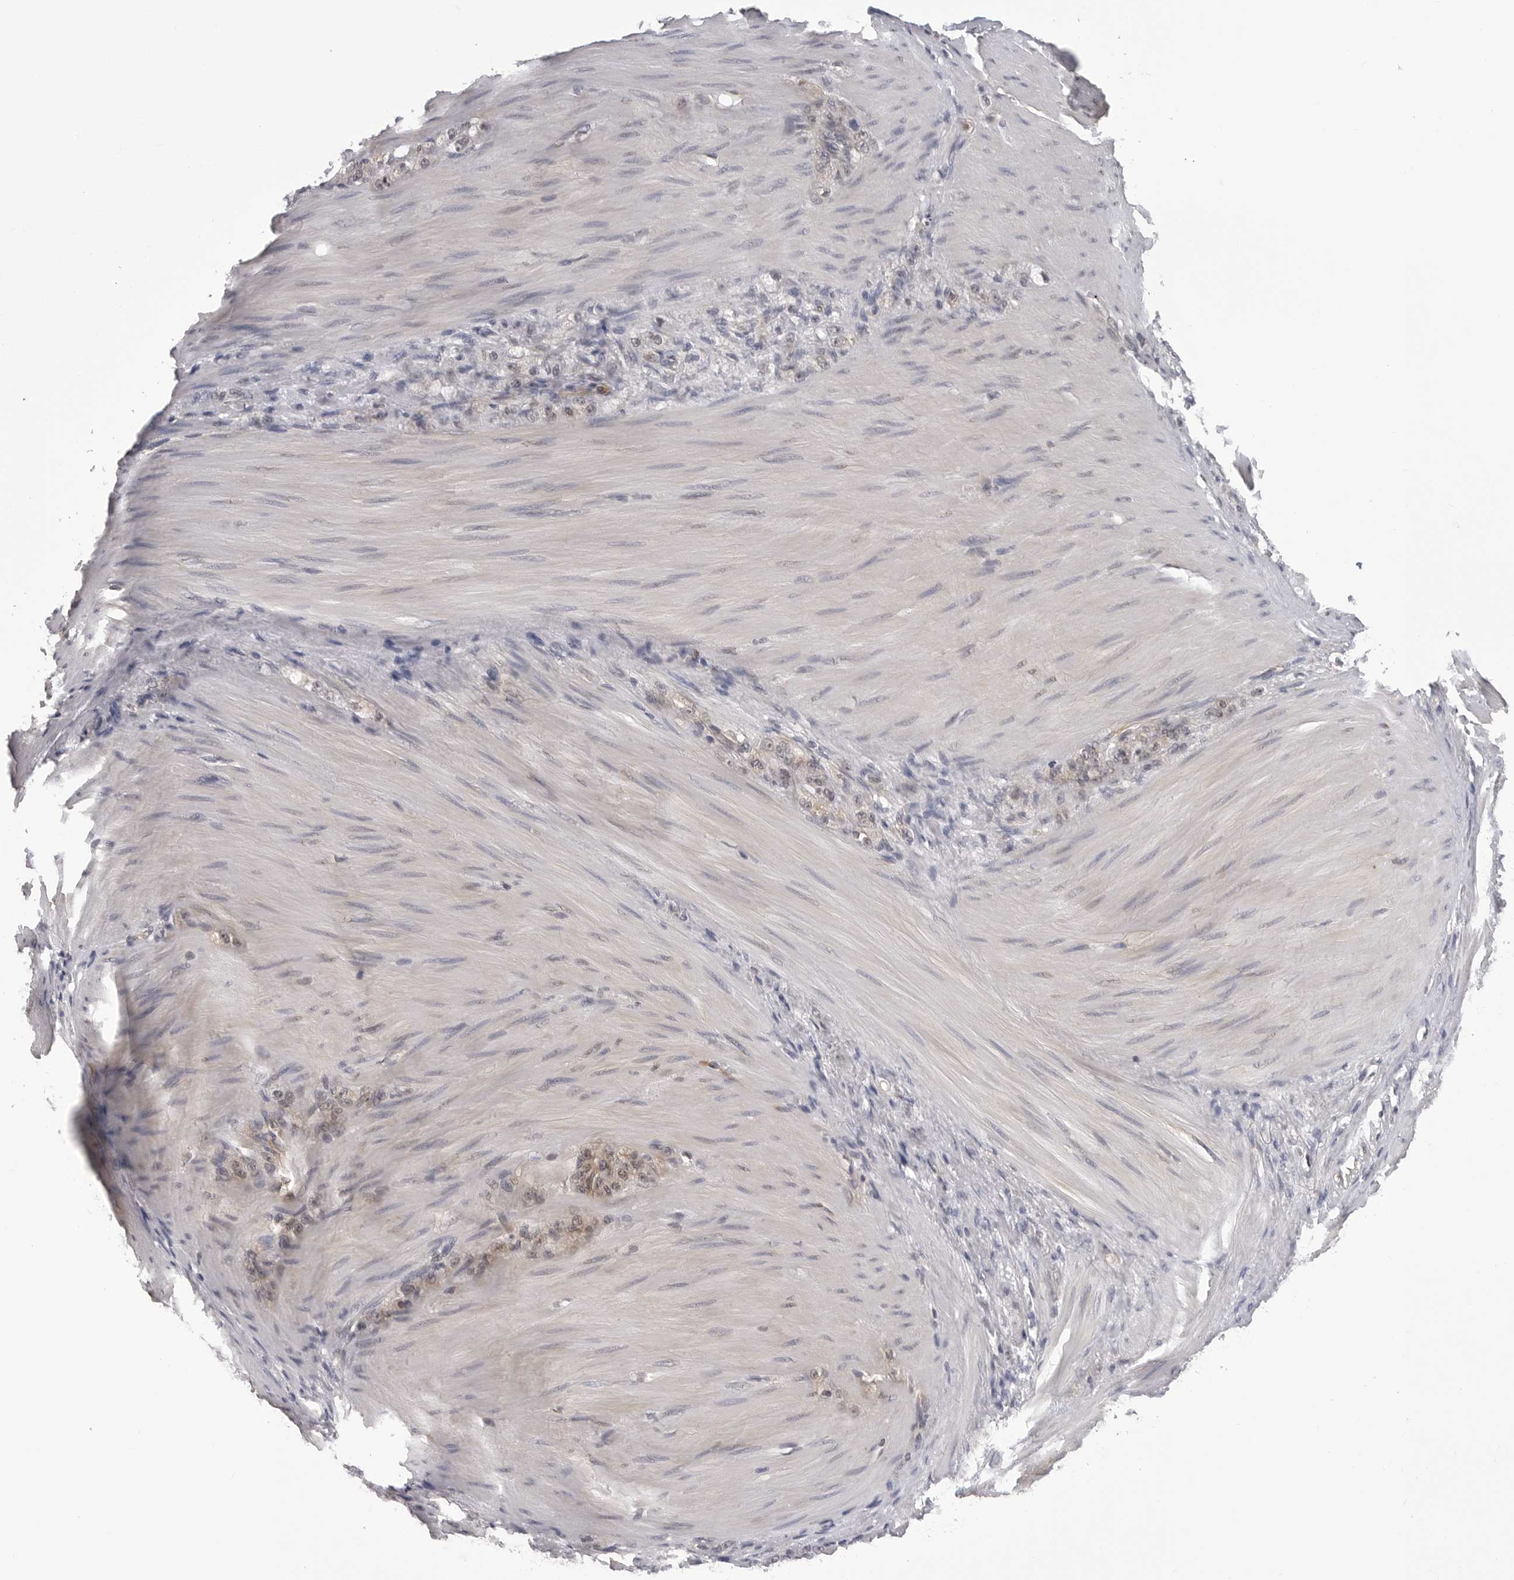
{"staining": {"intensity": "weak", "quantity": "<25%", "location": "cytoplasmic/membranous"}, "tissue": "stomach cancer", "cell_type": "Tumor cells", "image_type": "cancer", "snomed": [{"axis": "morphology", "description": "Normal tissue, NOS"}, {"axis": "morphology", "description": "Adenocarcinoma, NOS"}, {"axis": "topography", "description": "Stomach"}], "caption": "There is no significant positivity in tumor cells of stomach adenocarcinoma.", "gene": "TRMT13", "patient": {"sex": "male", "age": 82}}